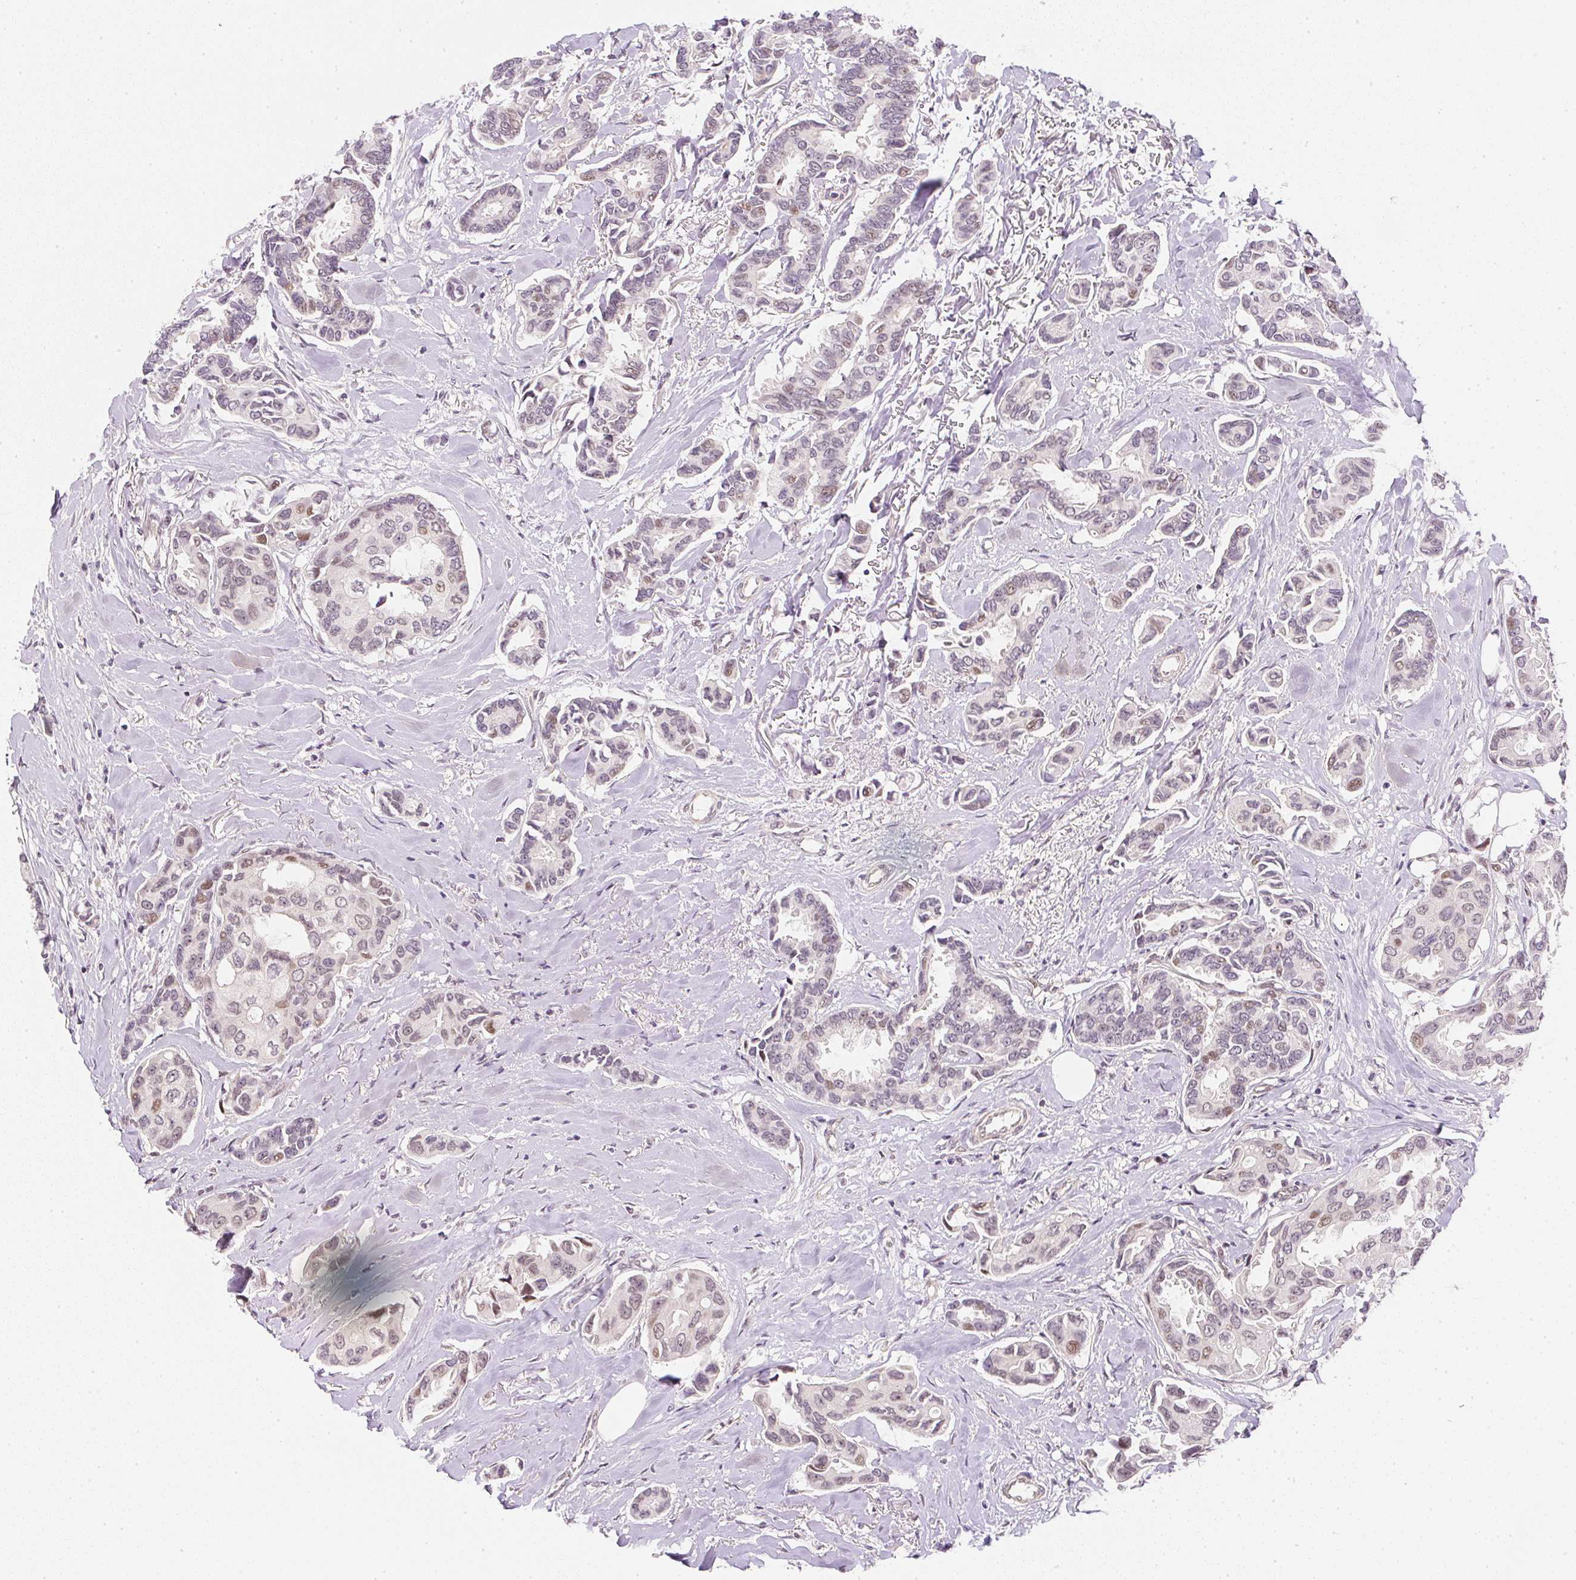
{"staining": {"intensity": "moderate", "quantity": "<25%", "location": "nuclear"}, "tissue": "breast cancer", "cell_type": "Tumor cells", "image_type": "cancer", "snomed": [{"axis": "morphology", "description": "Duct carcinoma"}, {"axis": "topography", "description": "Breast"}], "caption": "Intraductal carcinoma (breast) was stained to show a protein in brown. There is low levels of moderate nuclear staining in about <25% of tumor cells. The staining was performed using DAB, with brown indicating positive protein expression. Nuclei are stained blue with hematoxylin.", "gene": "DPPA4", "patient": {"sex": "female", "age": 73}}